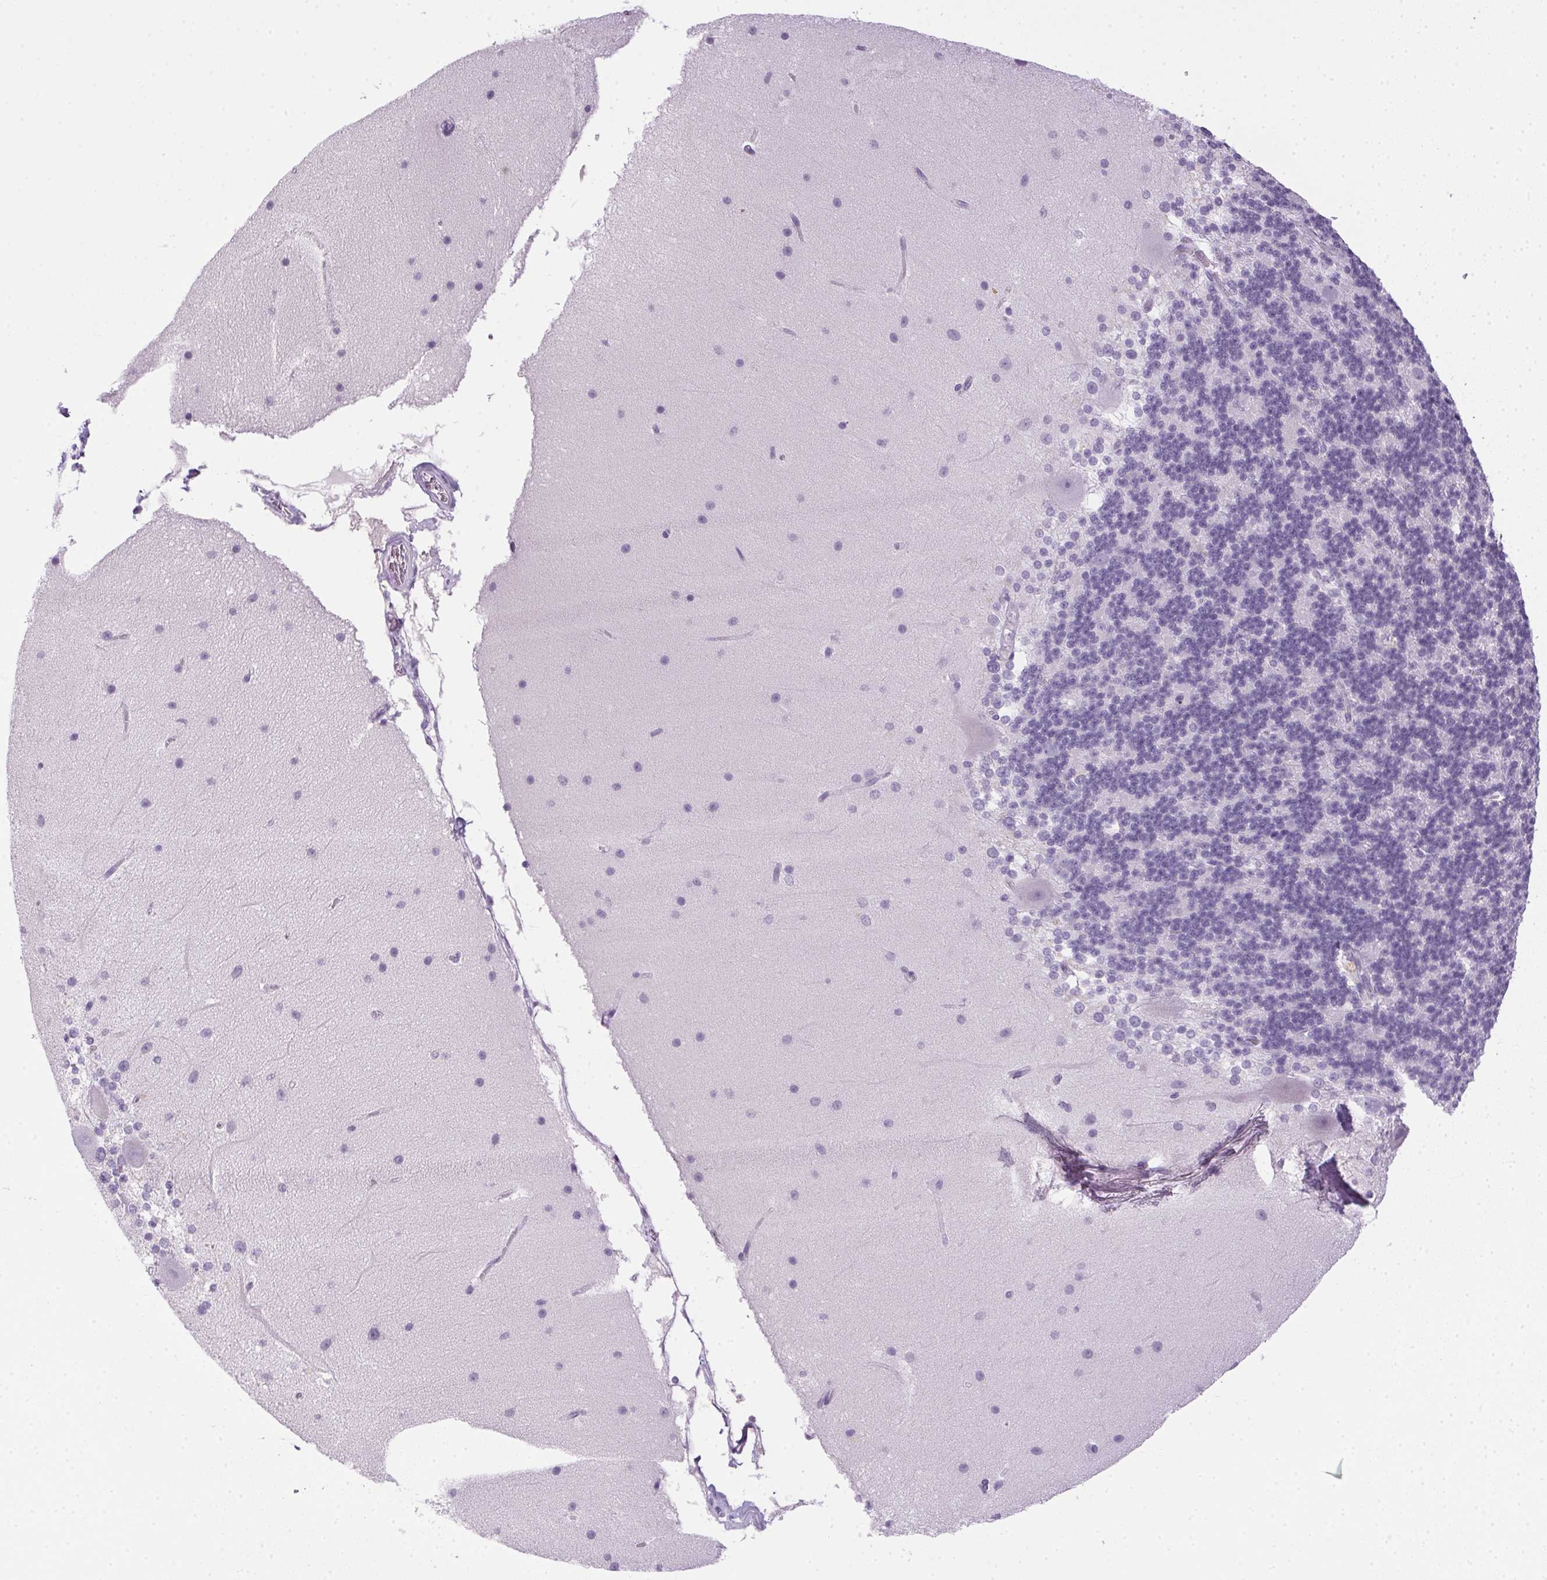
{"staining": {"intensity": "negative", "quantity": "none", "location": "none"}, "tissue": "cerebellum", "cell_type": "Cells in granular layer", "image_type": "normal", "snomed": [{"axis": "morphology", "description": "Normal tissue, NOS"}, {"axis": "topography", "description": "Cerebellum"}], "caption": "High power microscopy histopathology image of an IHC image of benign cerebellum, revealing no significant expression in cells in granular layer. (DAB immunohistochemistry (IHC) visualized using brightfield microscopy, high magnification).", "gene": "POPDC2", "patient": {"sex": "female", "age": 19}}